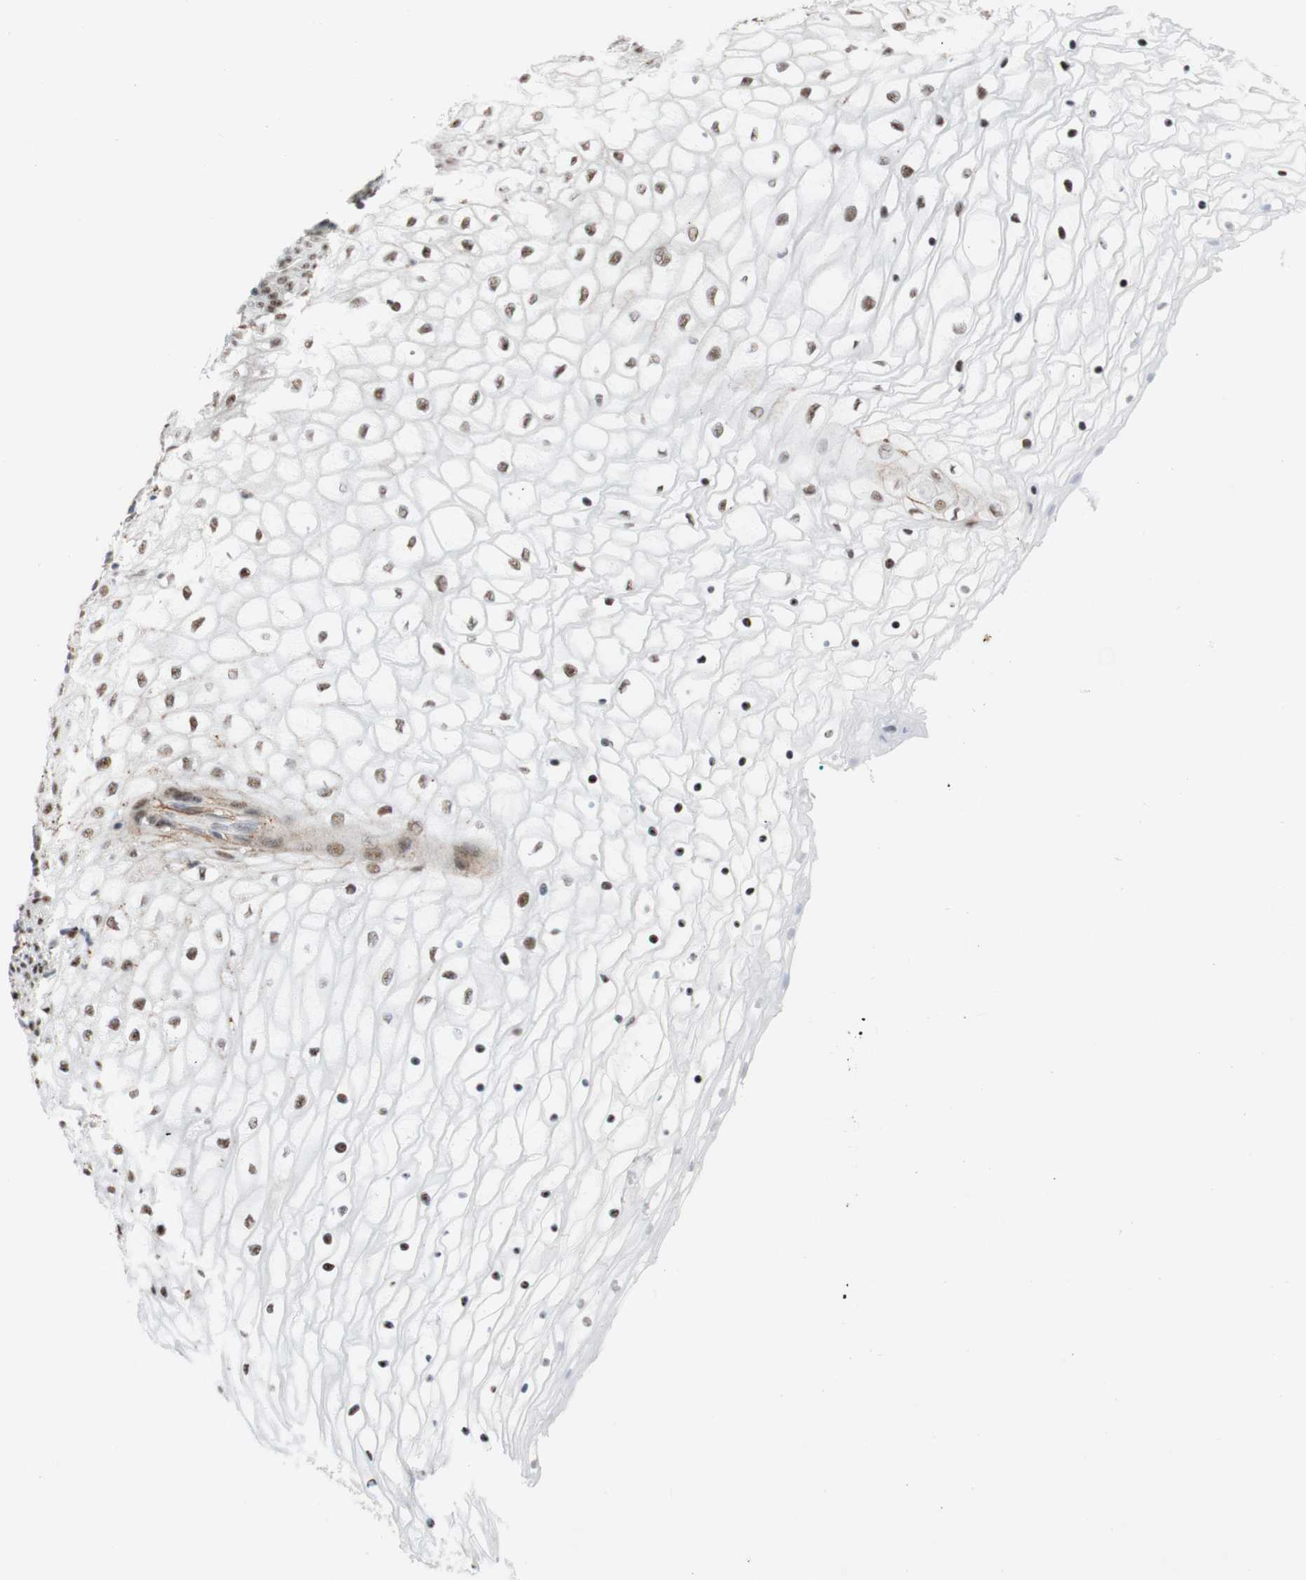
{"staining": {"intensity": "weak", "quantity": ">75%", "location": "nuclear"}, "tissue": "vagina", "cell_type": "Squamous epithelial cells", "image_type": "normal", "snomed": [{"axis": "morphology", "description": "Normal tissue, NOS"}, {"axis": "topography", "description": "Vagina"}], "caption": "Vagina stained with IHC demonstrates weak nuclear positivity in about >75% of squamous epithelial cells.", "gene": "SAP18", "patient": {"sex": "female", "age": 34}}